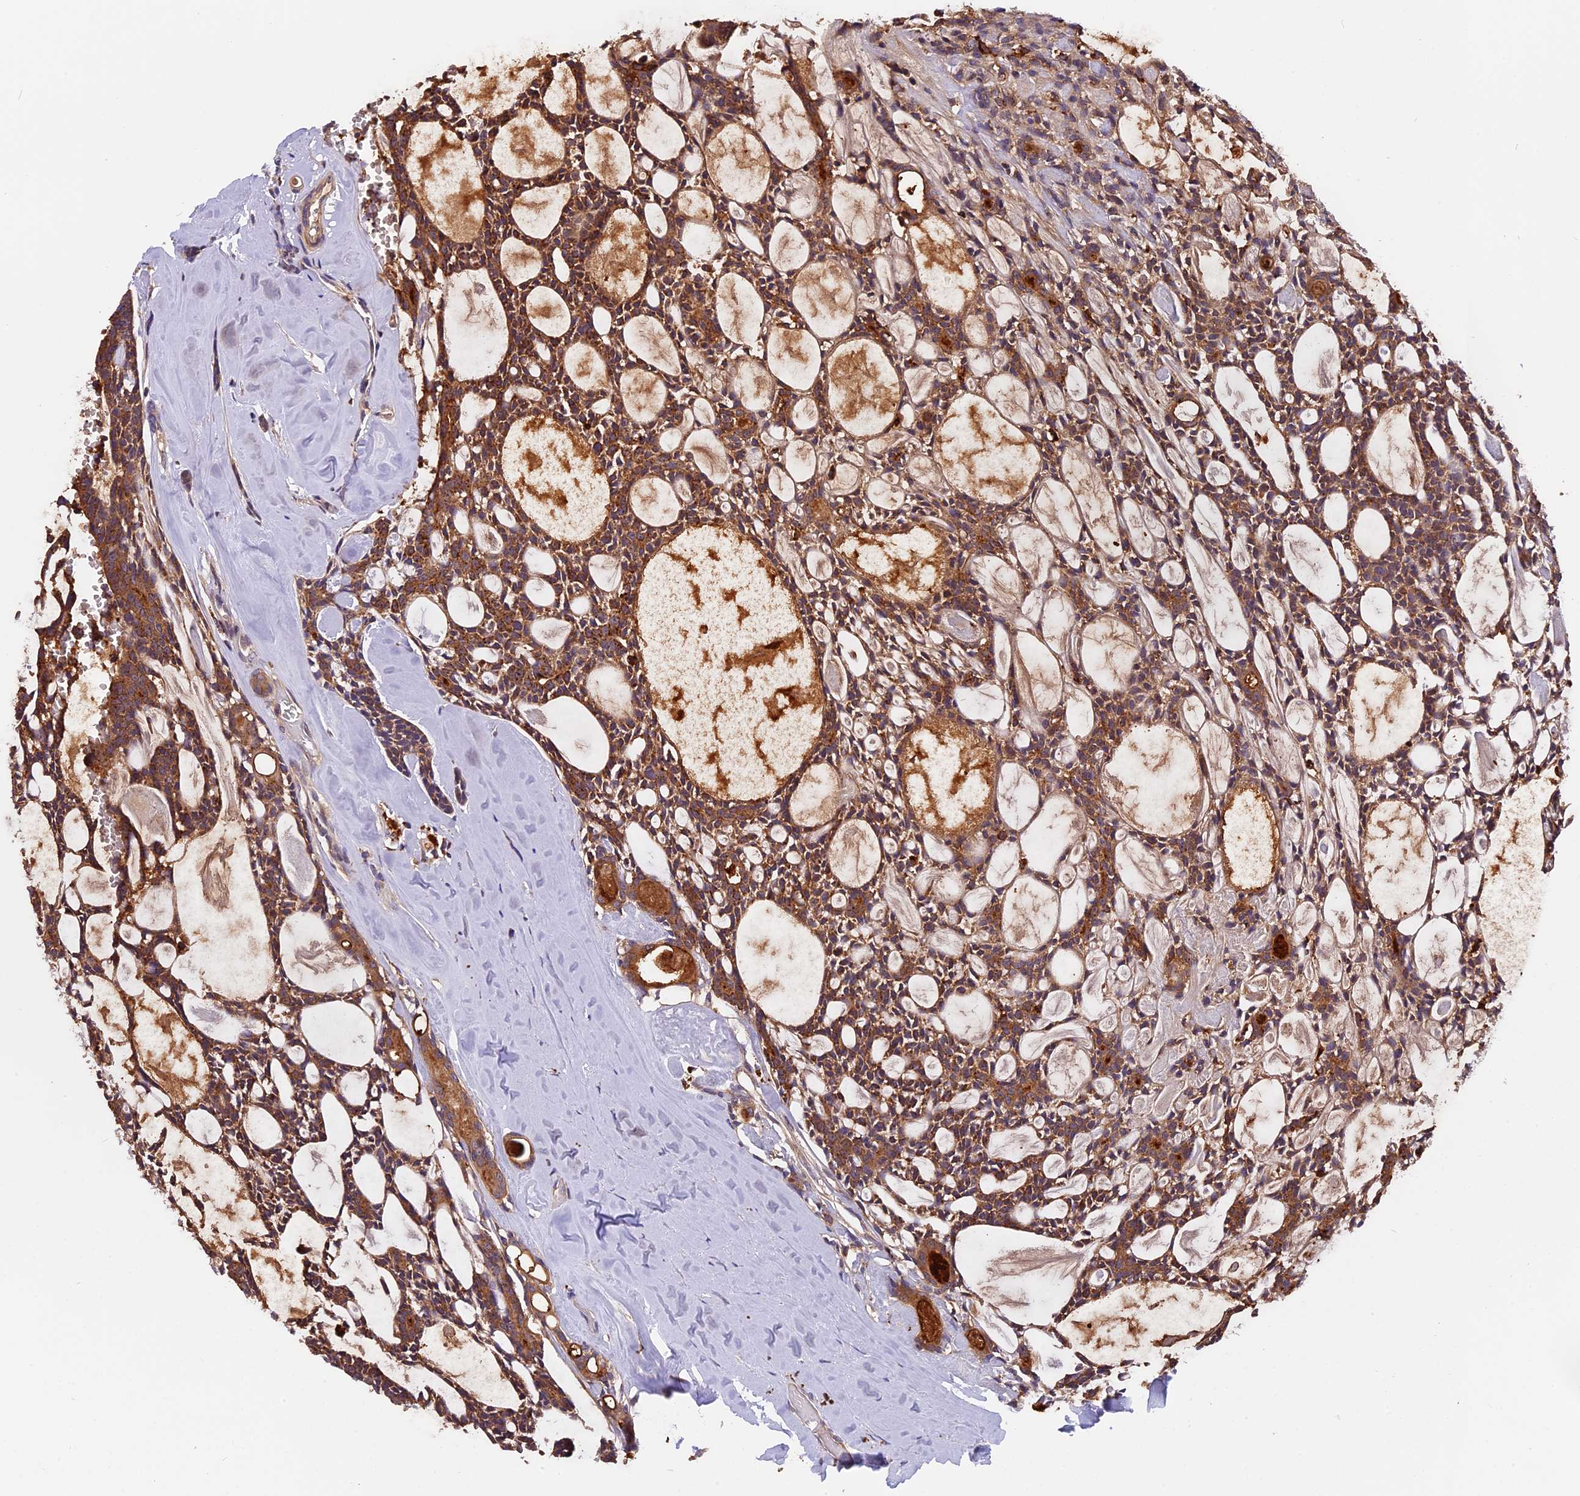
{"staining": {"intensity": "moderate", "quantity": ">75%", "location": "cytoplasmic/membranous"}, "tissue": "head and neck cancer", "cell_type": "Tumor cells", "image_type": "cancer", "snomed": [{"axis": "morphology", "description": "Adenocarcinoma, NOS"}, {"axis": "topography", "description": "Salivary gland"}, {"axis": "topography", "description": "Head-Neck"}], "caption": "Immunohistochemical staining of human head and neck cancer demonstrates medium levels of moderate cytoplasmic/membranous staining in approximately >75% of tumor cells.", "gene": "COPE", "patient": {"sex": "male", "age": 55}}